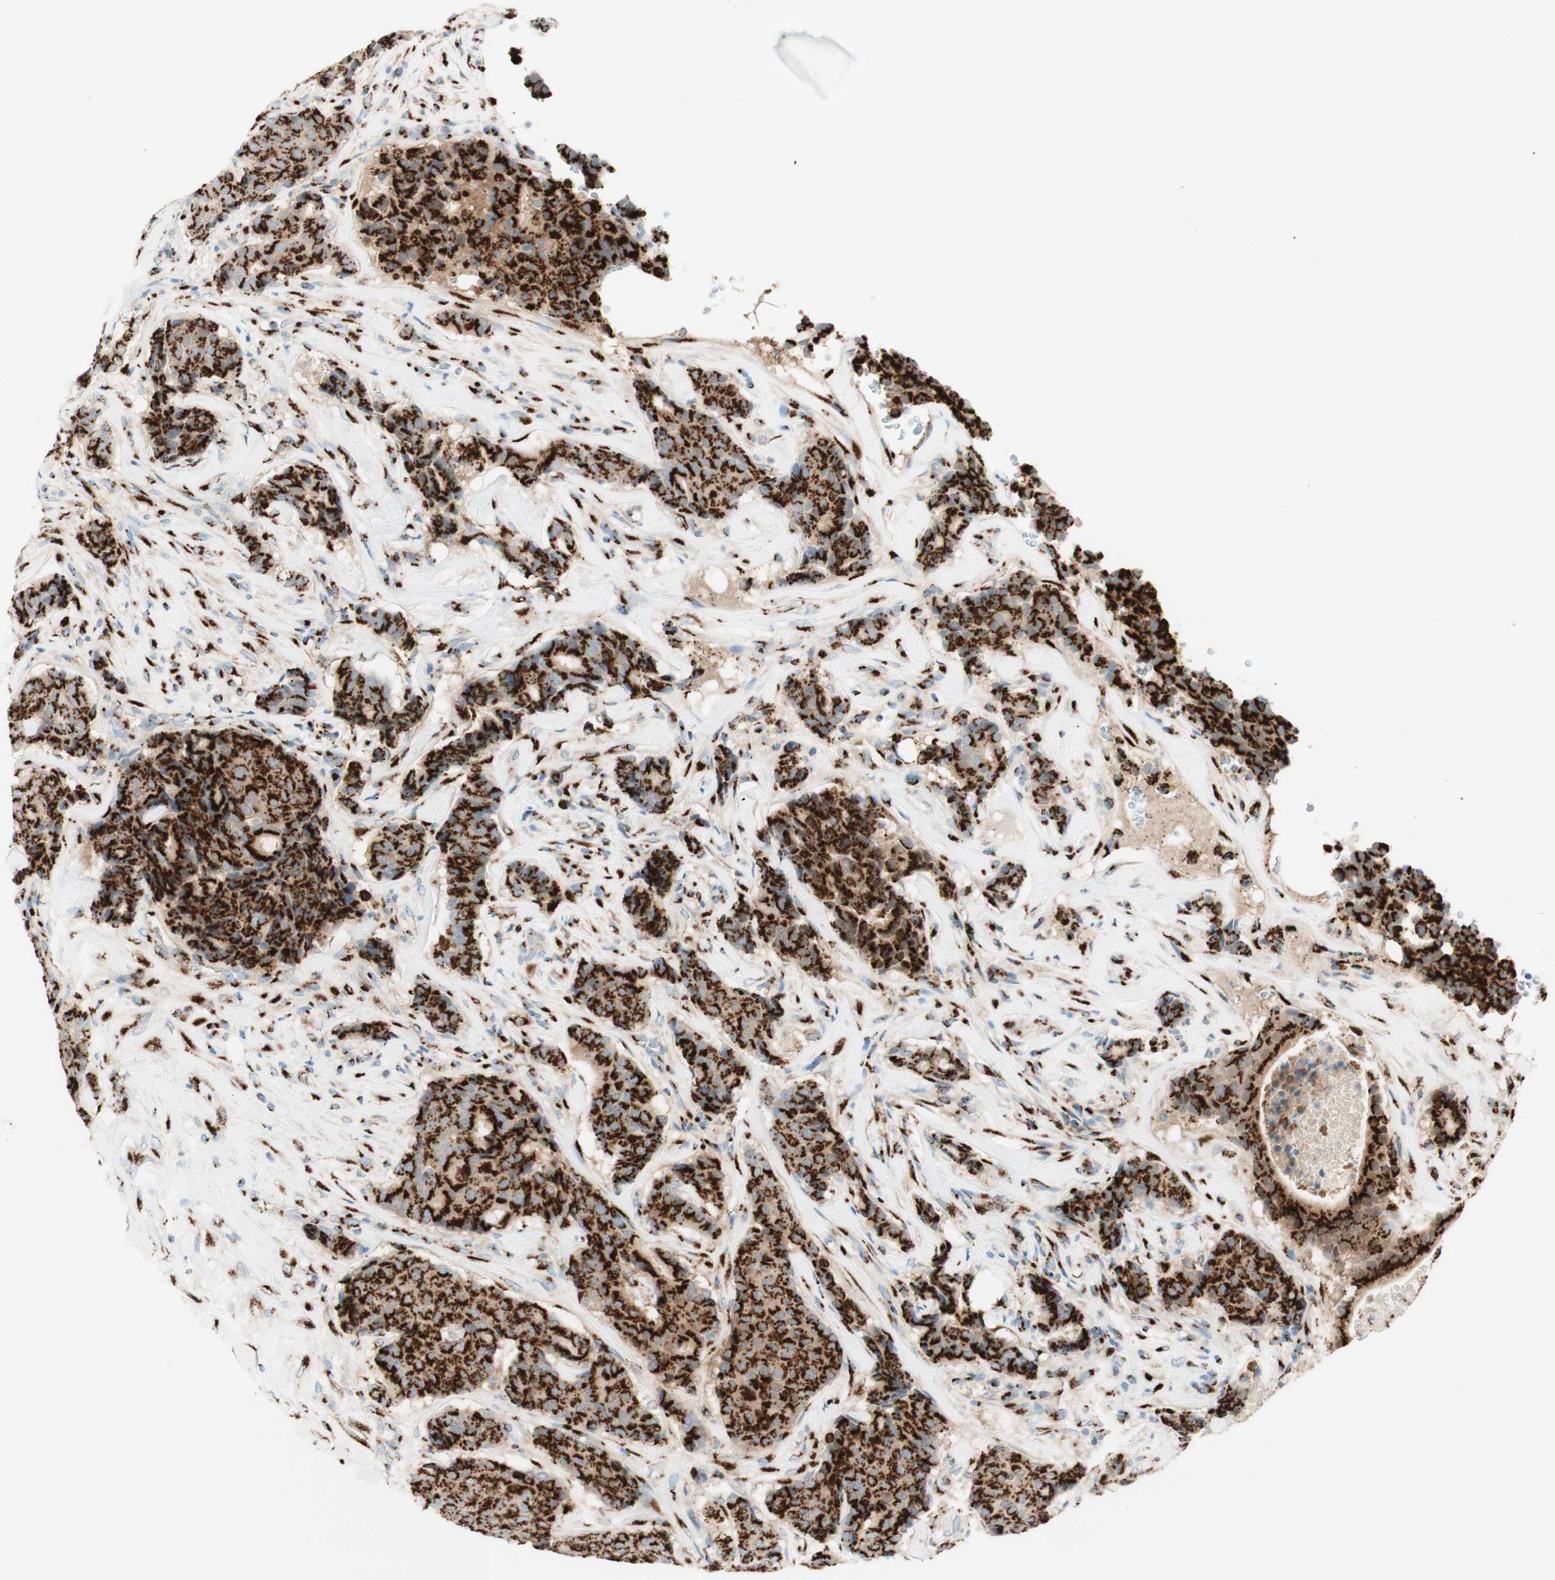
{"staining": {"intensity": "strong", "quantity": ">75%", "location": "cytoplasmic/membranous"}, "tissue": "breast cancer", "cell_type": "Tumor cells", "image_type": "cancer", "snomed": [{"axis": "morphology", "description": "Duct carcinoma"}, {"axis": "topography", "description": "Breast"}], "caption": "An IHC histopathology image of tumor tissue is shown. Protein staining in brown shows strong cytoplasmic/membranous positivity in breast cancer within tumor cells. The protein is shown in brown color, while the nuclei are stained blue.", "gene": "GOLGB1", "patient": {"sex": "female", "age": 75}}